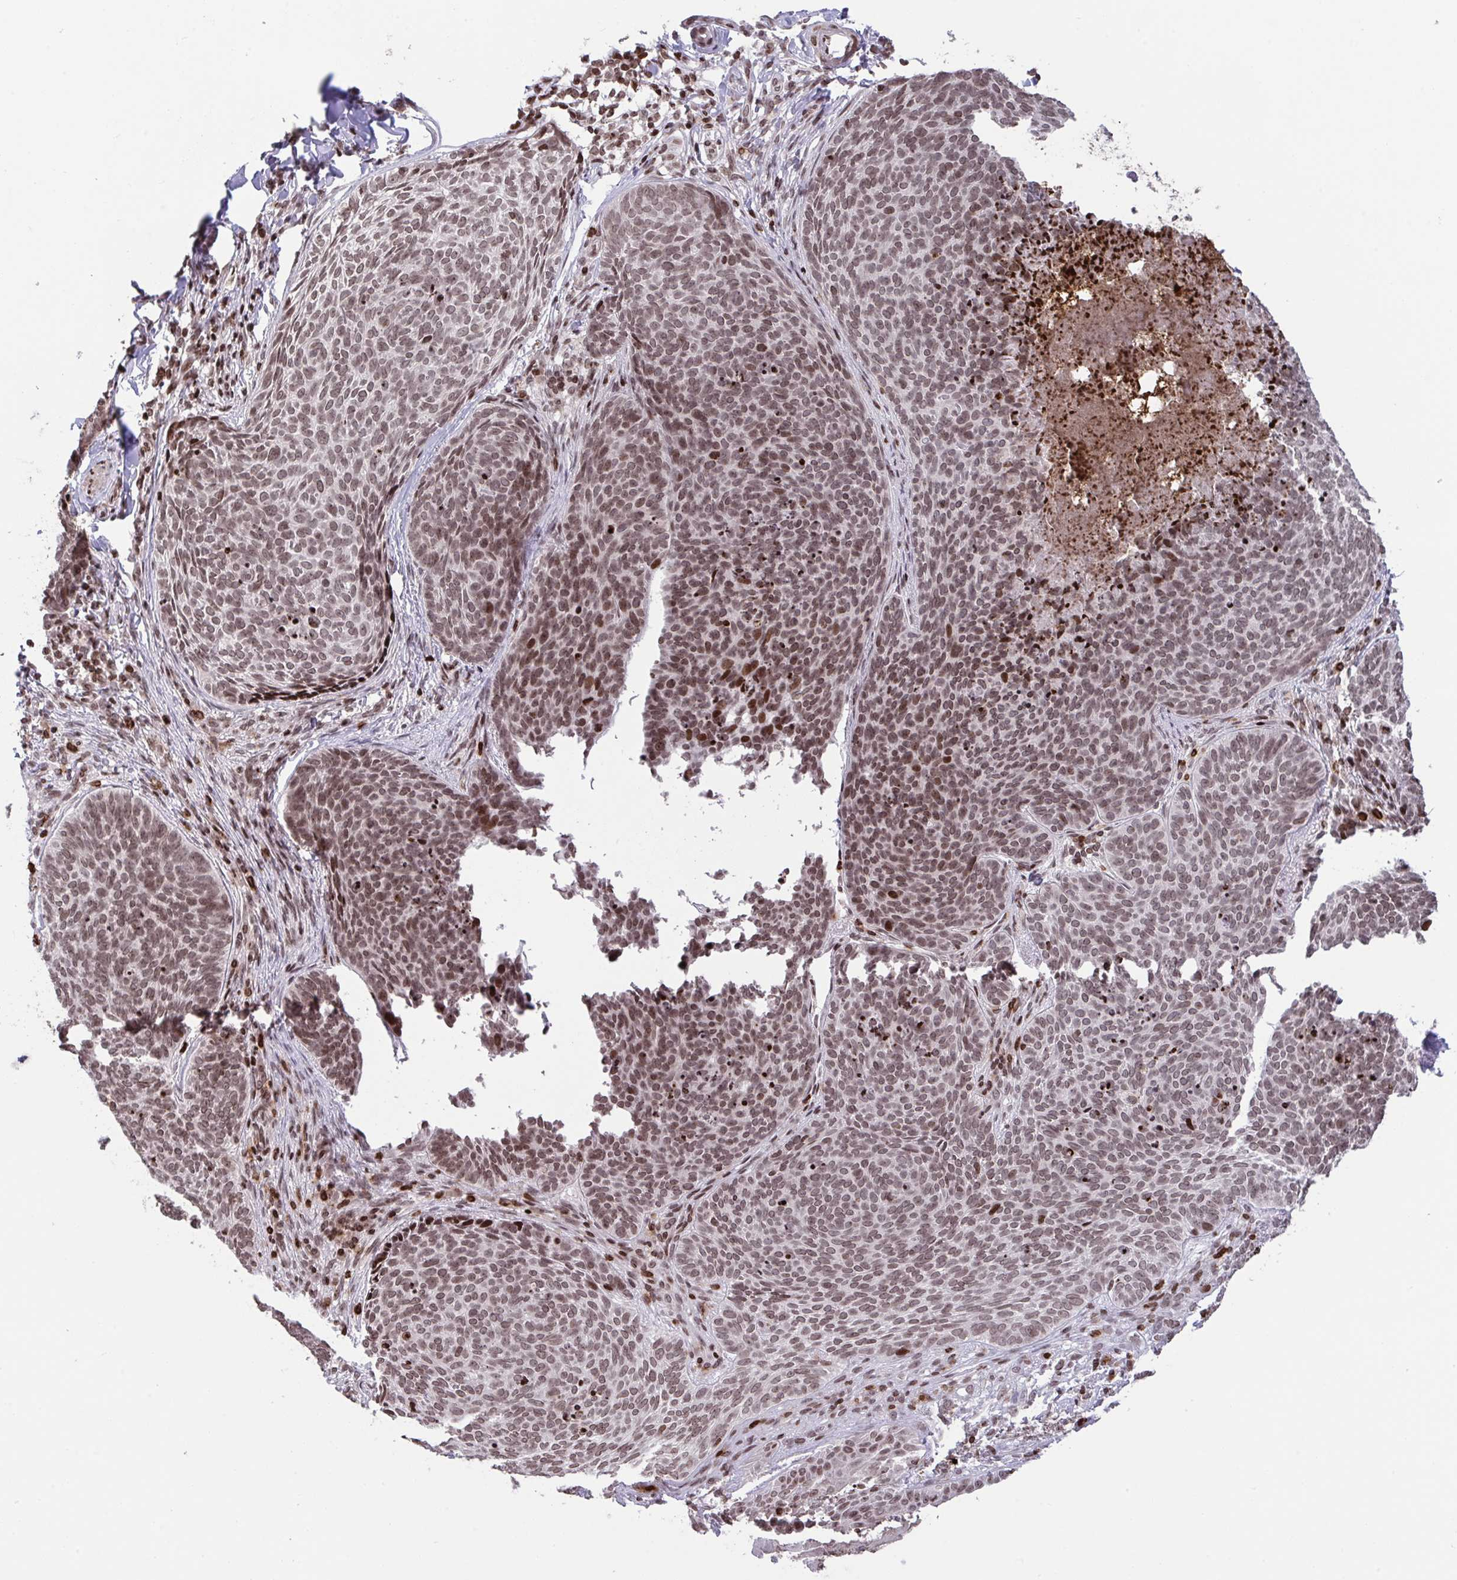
{"staining": {"intensity": "moderate", "quantity": ">75%", "location": "nuclear"}, "tissue": "skin cancer", "cell_type": "Tumor cells", "image_type": "cancer", "snomed": [{"axis": "morphology", "description": "Basal cell carcinoma"}, {"axis": "topography", "description": "Skin"}, {"axis": "topography", "description": "Skin of face"}], "caption": "Protein staining shows moderate nuclear staining in approximately >75% of tumor cells in skin cancer (basal cell carcinoma). (IHC, brightfield microscopy, high magnification).", "gene": "NIP7", "patient": {"sex": "male", "age": 56}}